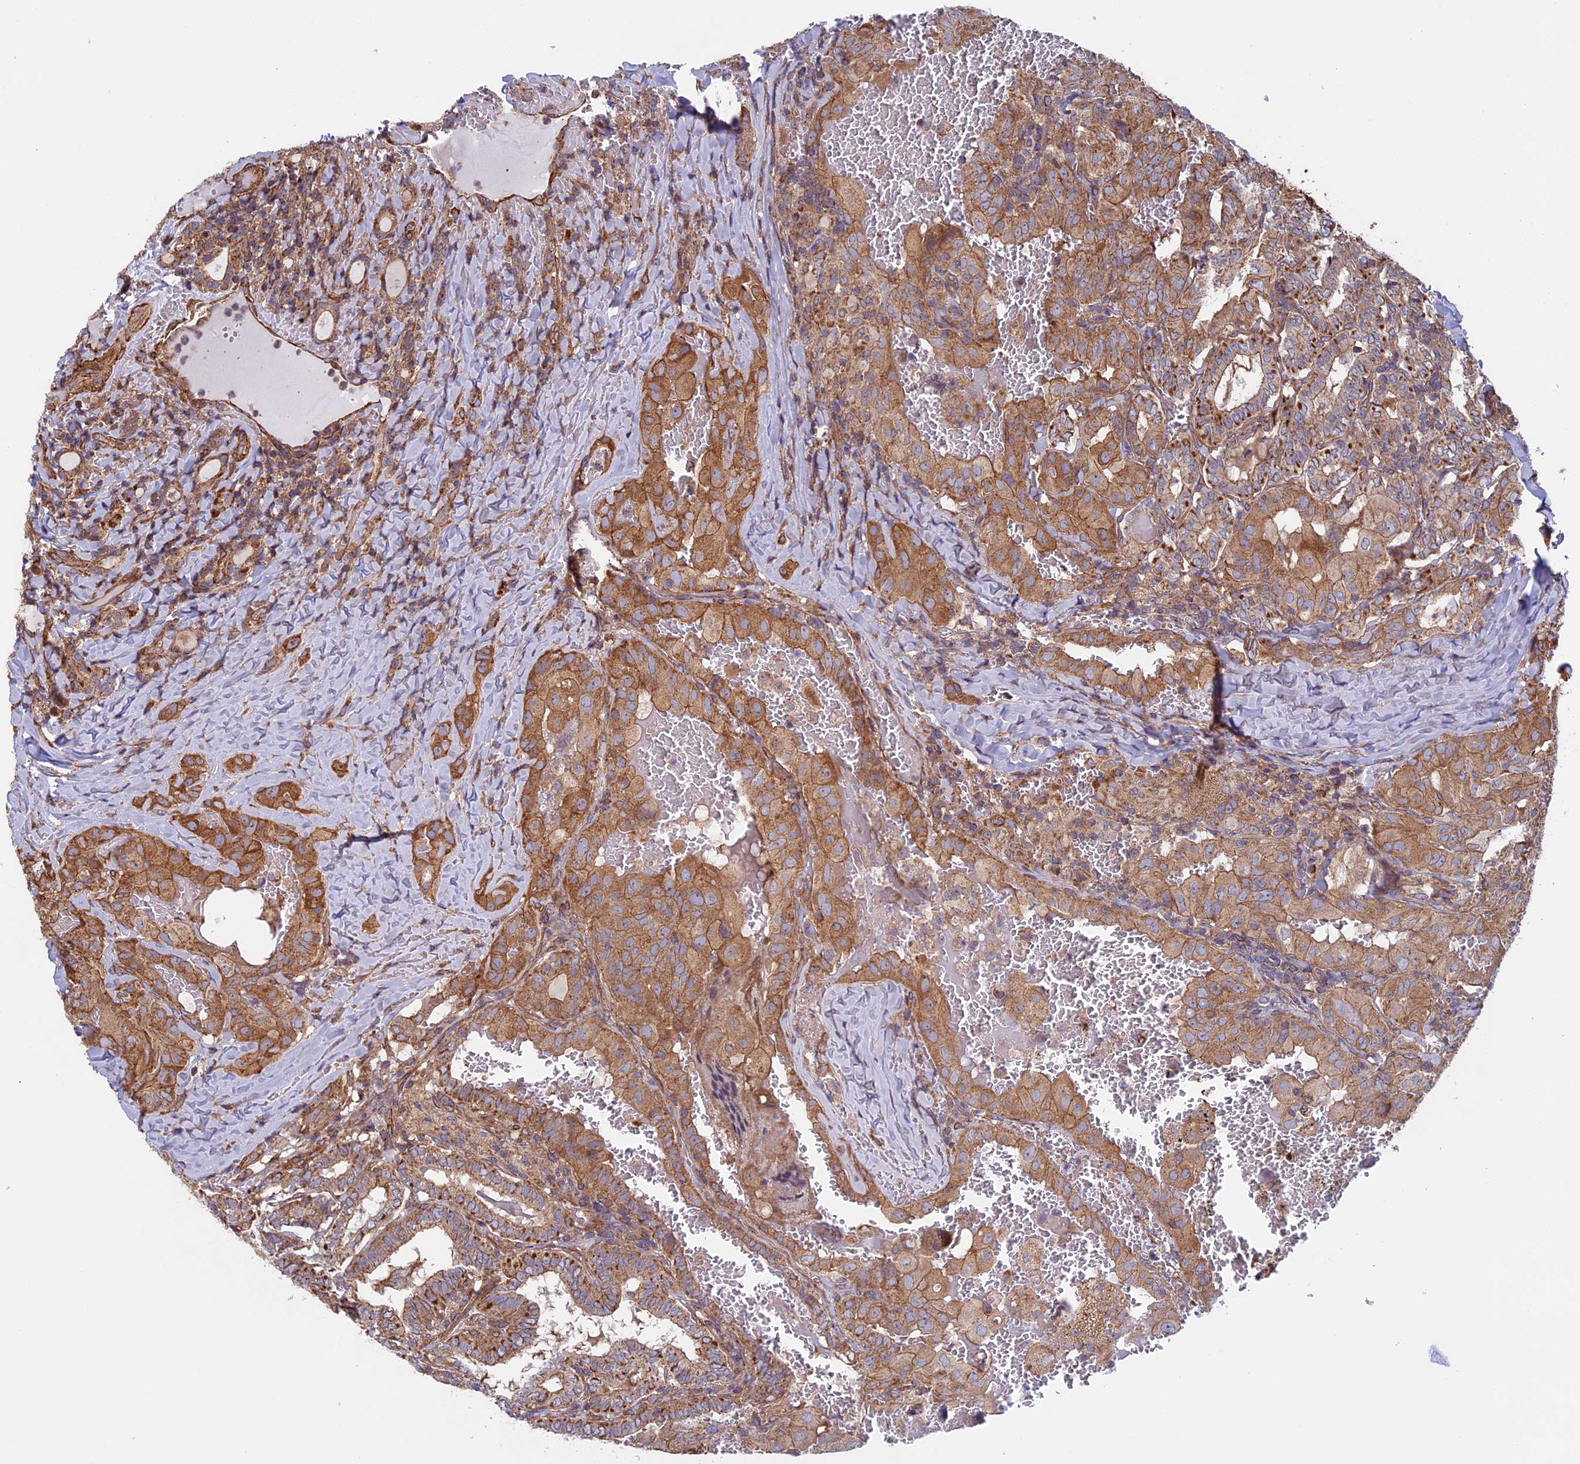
{"staining": {"intensity": "strong", "quantity": ">75%", "location": "cytoplasmic/membranous"}, "tissue": "thyroid cancer", "cell_type": "Tumor cells", "image_type": "cancer", "snomed": [{"axis": "morphology", "description": "Papillary adenocarcinoma, NOS"}, {"axis": "topography", "description": "Thyroid gland"}], "caption": "A micrograph of human thyroid papillary adenocarcinoma stained for a protein shows strong cytoplasmic/membranous brown staining in tumor cells.", "gene": "CCDC8", "patient": {"sex": "female", "age": 72}}